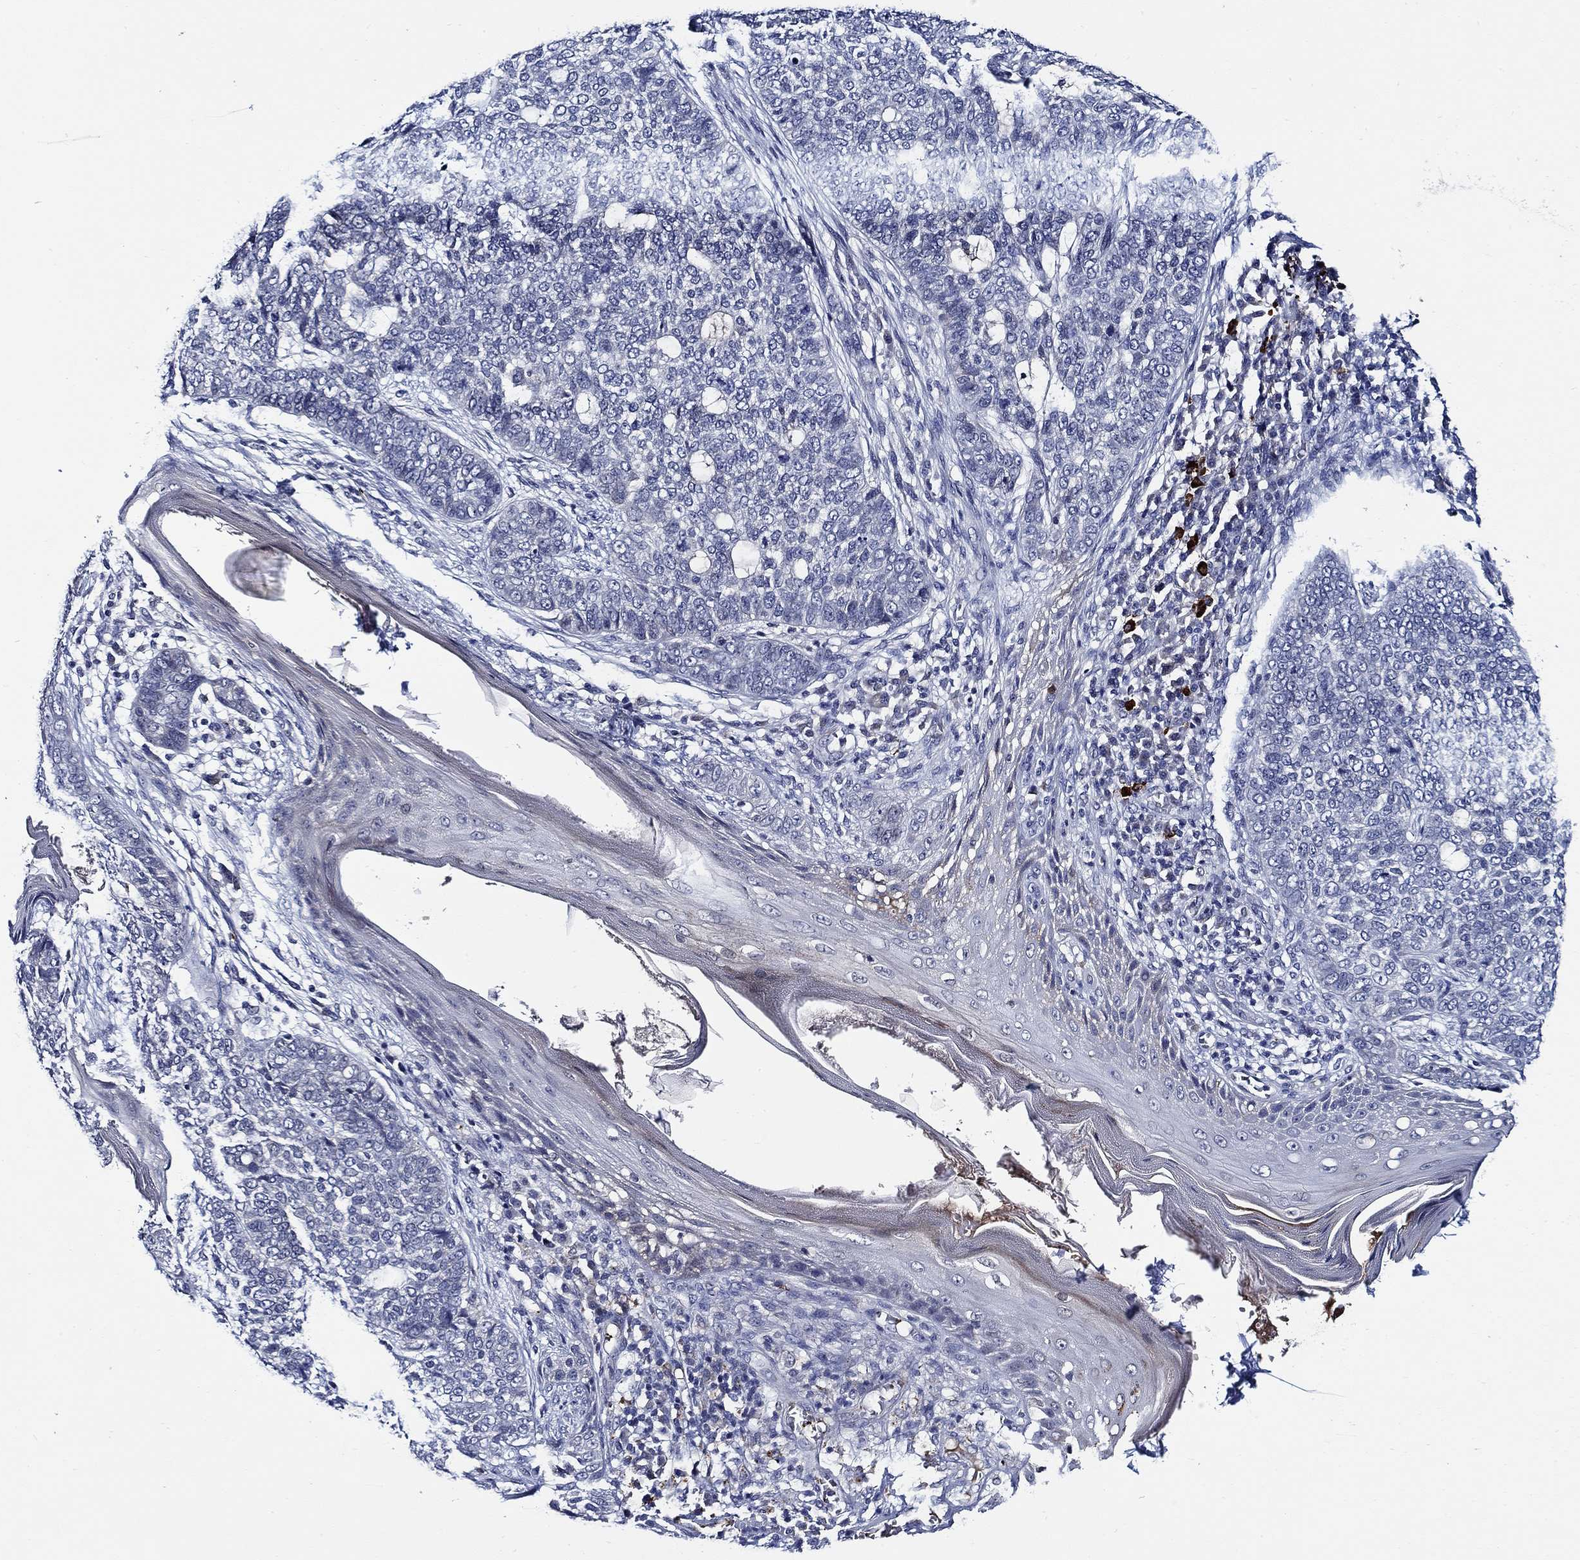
{"staining": {"intensity": "negative", "quantity": "none", "location": "none"}, "tissue": "skin cancer", "cell_type": "Tumor cells", "image_type": "cancer", "snomed": [{"axis": "morphology", "description": "Basal cell carcinoma"}, {"axis": "topography", "description": "Skin"}], "caption": "Micrograph shows no significant protein staining in tumor cells of basal cell carcinoma (skin). (Brightfield microscopy of DAB (3,3'-diaminobenzidine) immunohistochemistry at high magnification).", "gene": "ALOX12", "patient": {"sex": "female", "age": 69}}